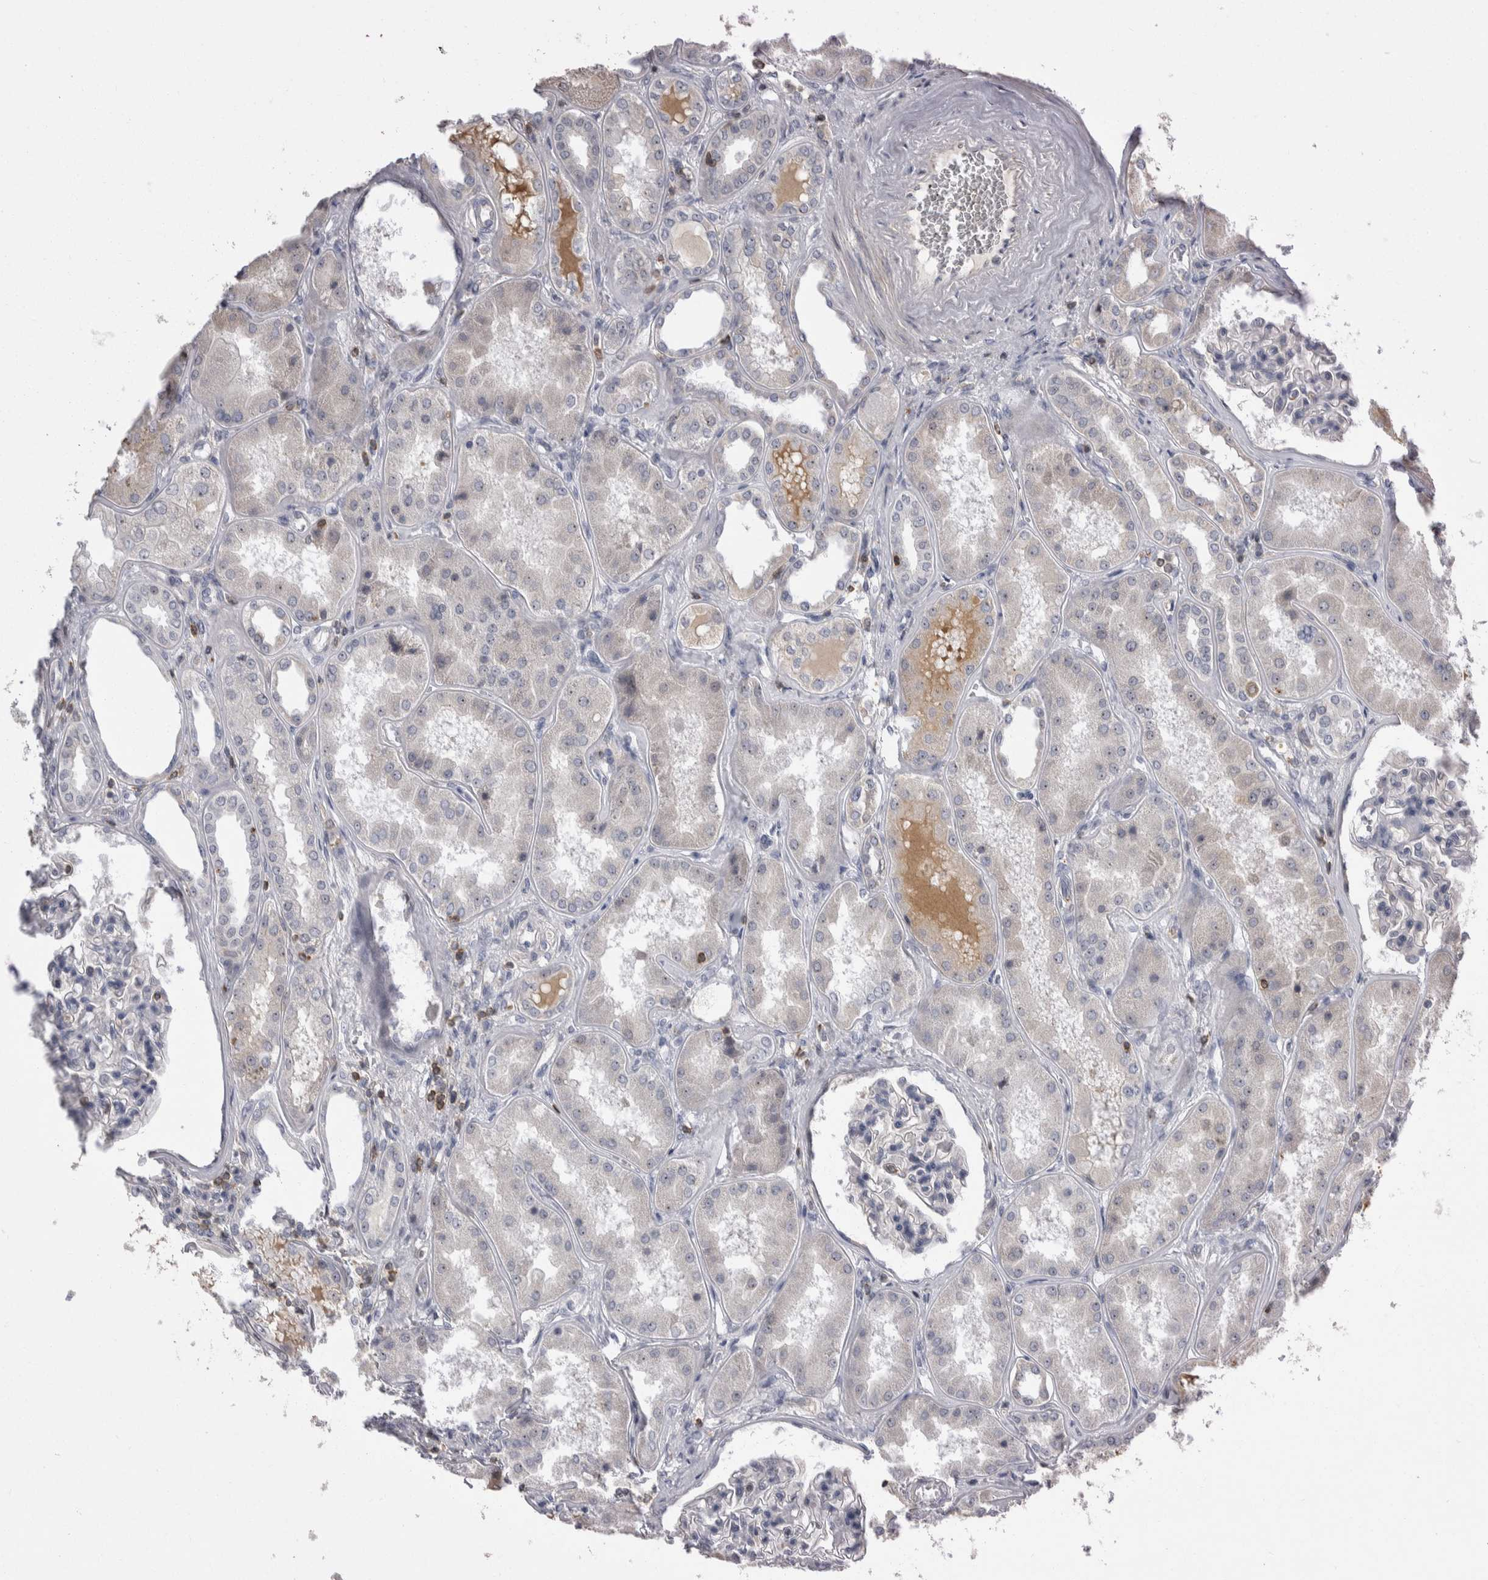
{"staining": {"intensity": "negative", "quantity": "none", "location": "none"}, "tissue": "kidney", "cell_type": "Cells in glomeruli", "image_type": "normal", "snomed": [{"axis": "morphology", "description": "Normal tissue, NOS"}, {"axis": "topography", "description": "Kidney"}], "caption": "An immunohistochemistry (IHC) photomicrograph of benign kidney is shown. There is no staining in cells in glomeruli of kidney.", "gene": "CEP295NL", "patient": {"sex": "female", "age": 56}}